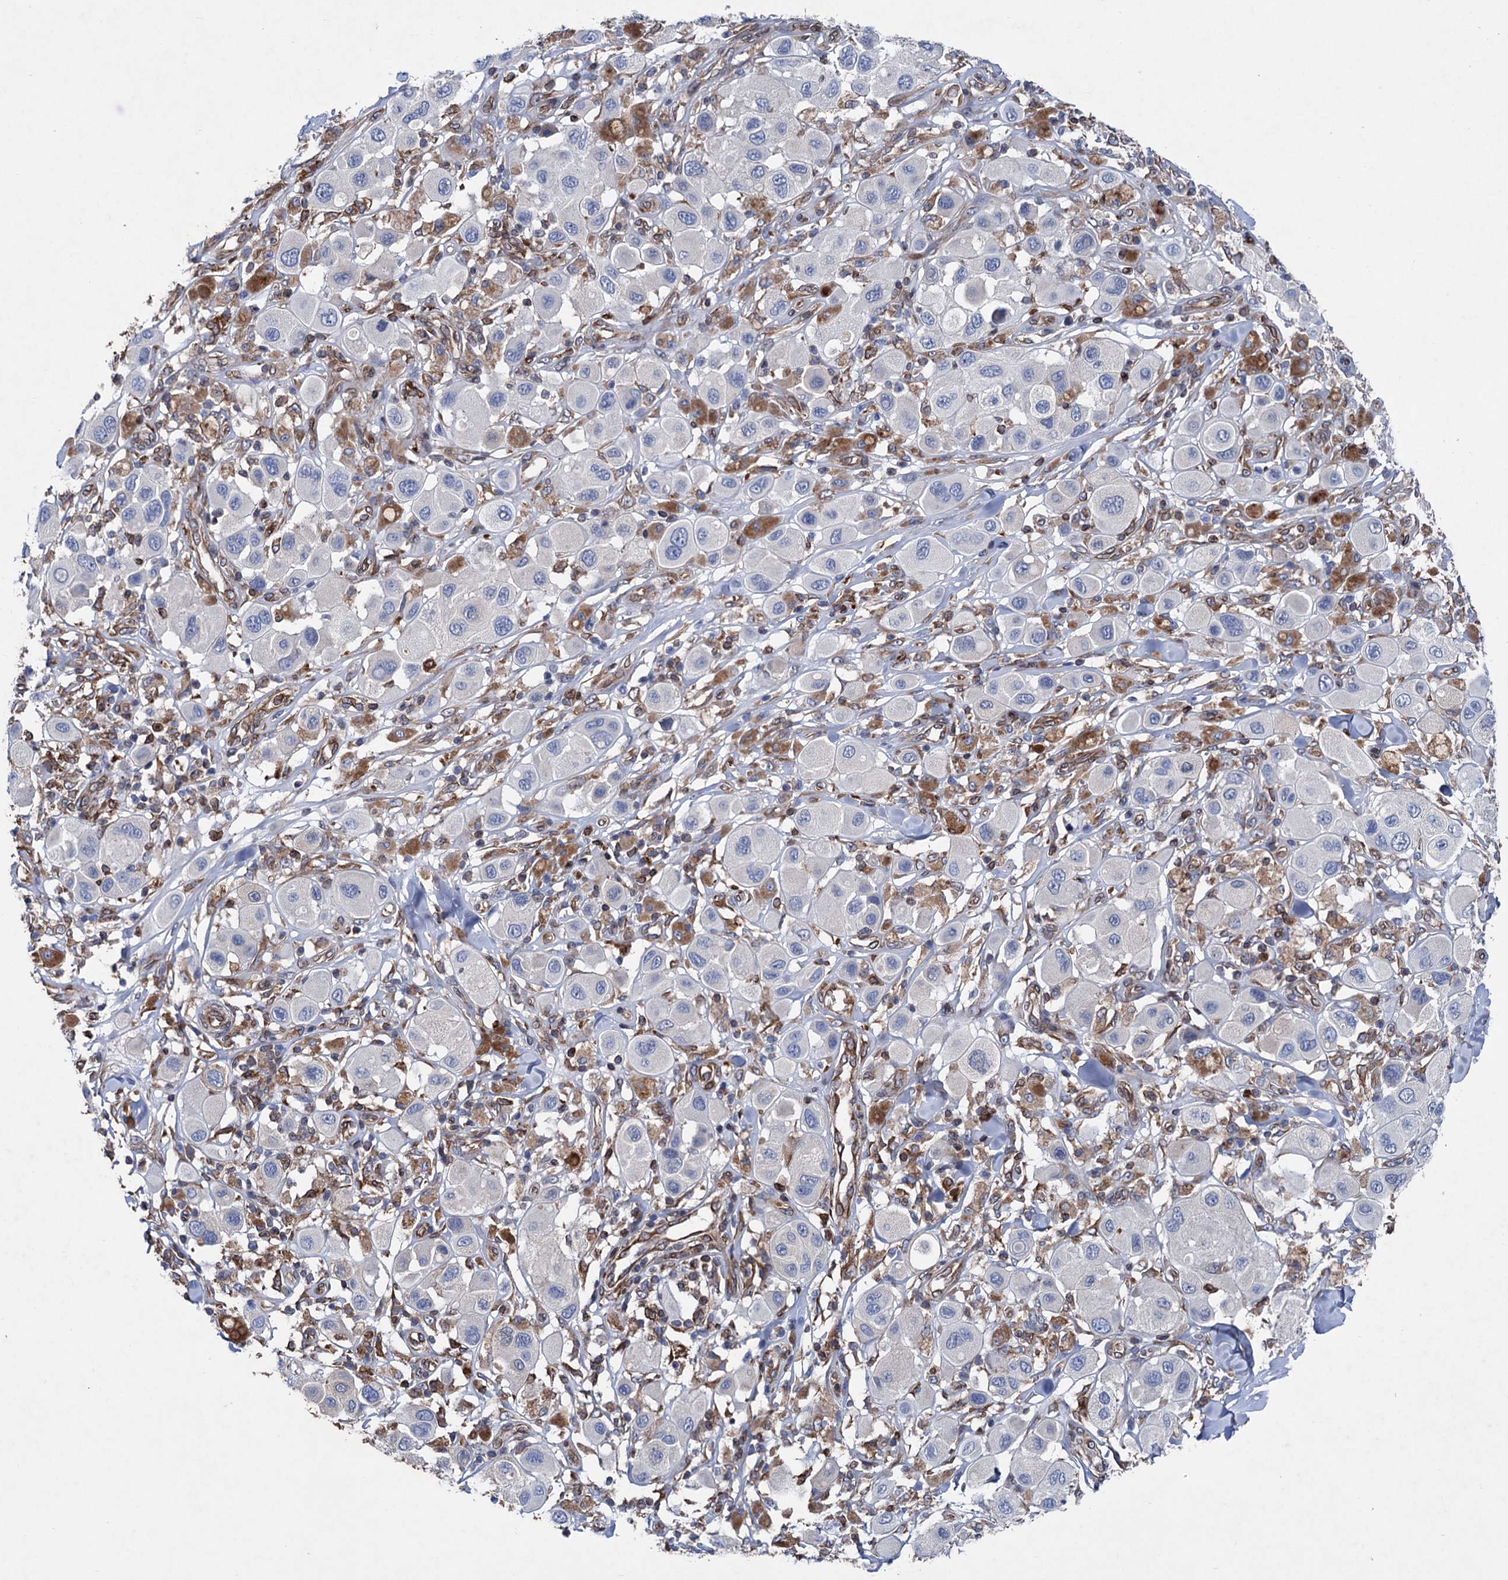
{"staining": {"intensity": "negative", "quantity": "none", "location": "none"}, "tissue": "melanoma", "cell_type": "Tumor cells", "image_type": "cancer", "snomed": [{"axis": "morphology", "description": "Malignant melanoma, Metastatic site"}, {"axis": "topography", "description": "Skin"}], "caption": "DAB (3,3'-diaminobenzidine) immunohistochemical staining of malignant melanoma (metastatic site) demonstrates no significant expression in tumor cells.", "gene": "STING1", "patient": {"sex": "male", "age": 41}}